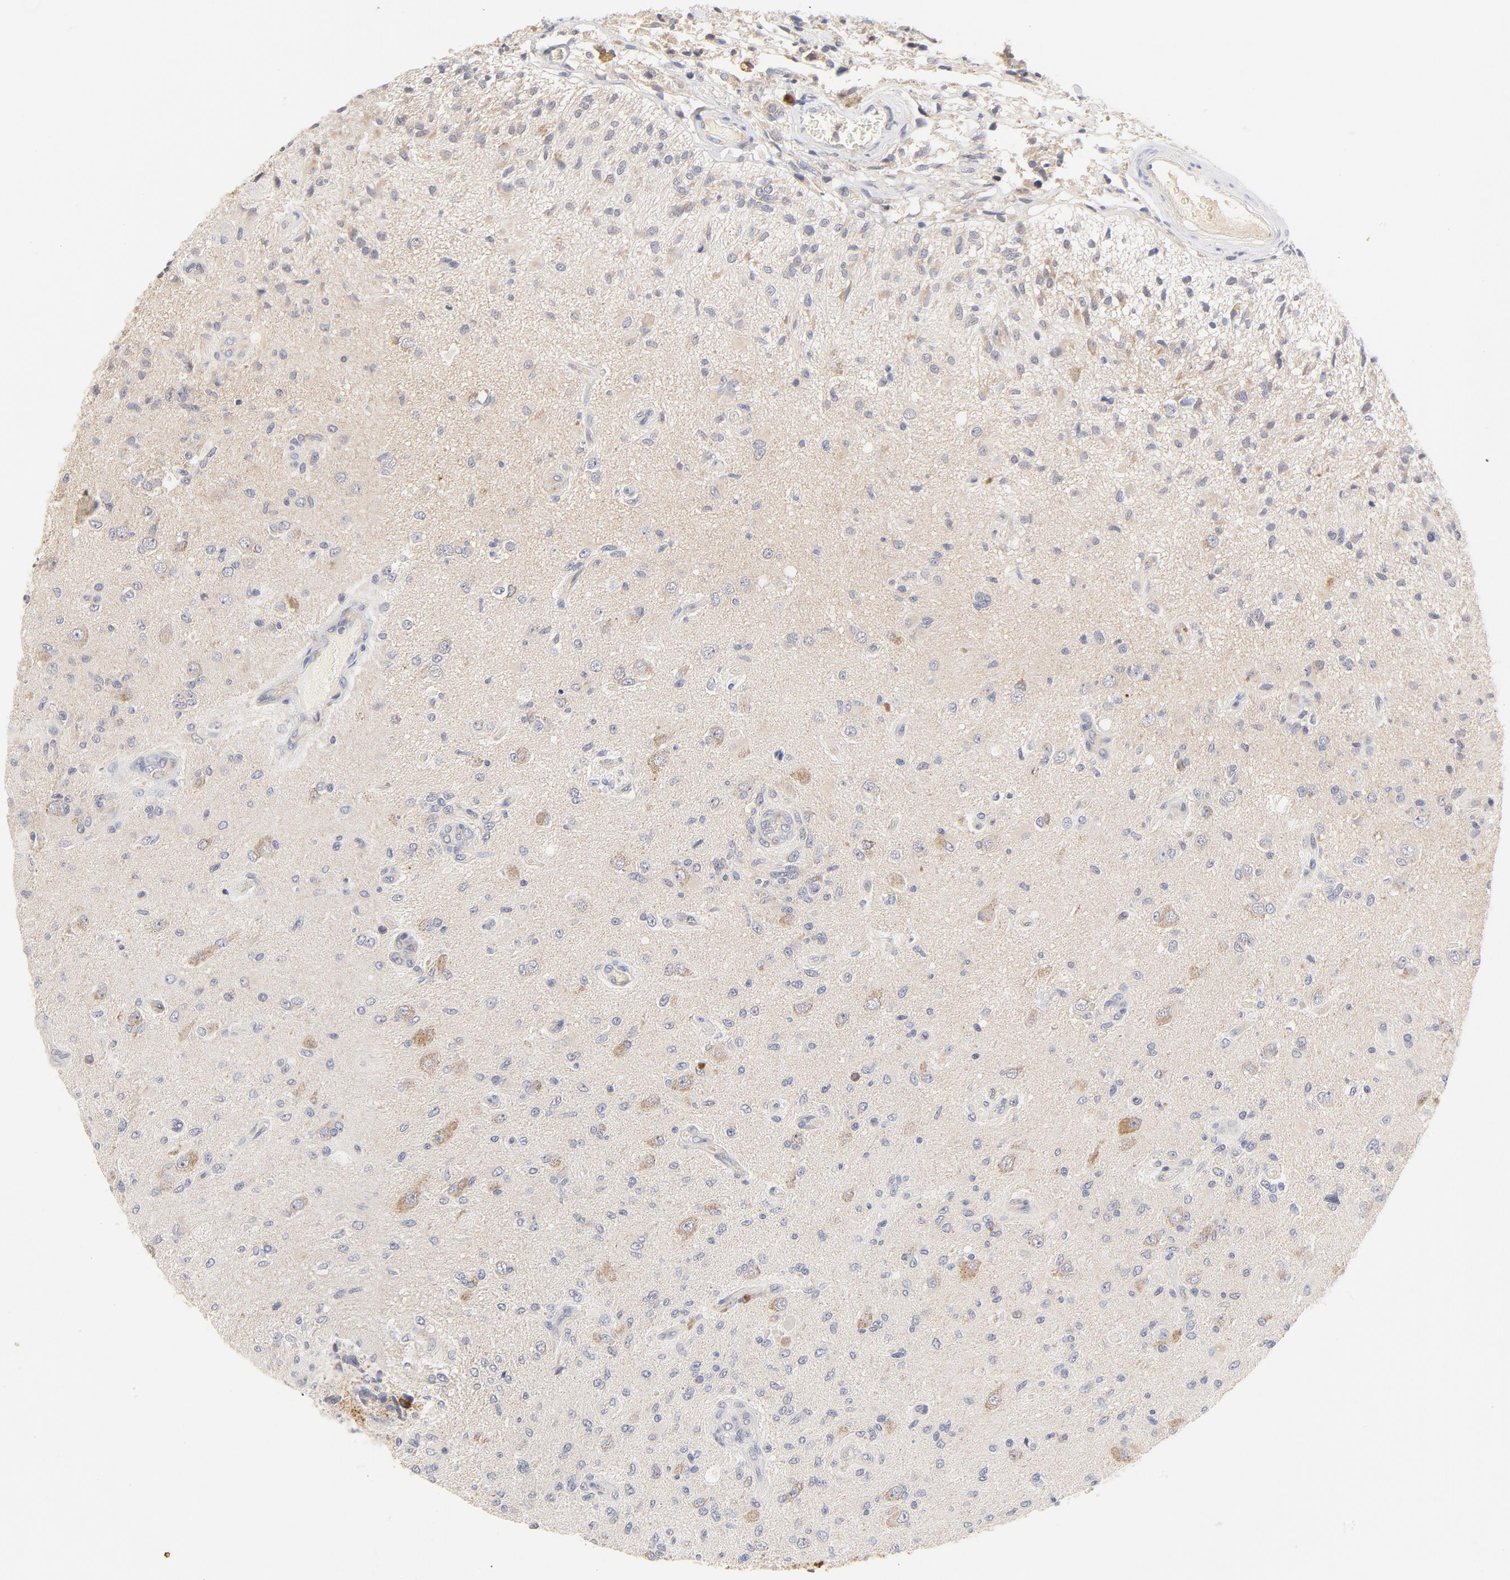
{"staining": {"intensity": "weak", "quantity": "25%-75%", "location": "cytoplasmic/membranous"}, "tissue": "glioma", "cell_type": "Tumor cells", "image_type": "cancer", "snomed": [{"axis": "morphology", "description": "Normal tissue, NOS"}, {"axis": "morphology", "description": "Glioma, malignant, High grade"}, {"axis": "topography", "description": "Cerebral cortex"}], "caption": "Immunohistochemical staining of glioma reveals low levels of weak cytoplasmic/membranous expression in about 25%-75% of tumor cells. (IHC, brightfield microscopy, high magnification).", "gene": "MTERF2", "patient": {"sex": "male", "age": 77}}